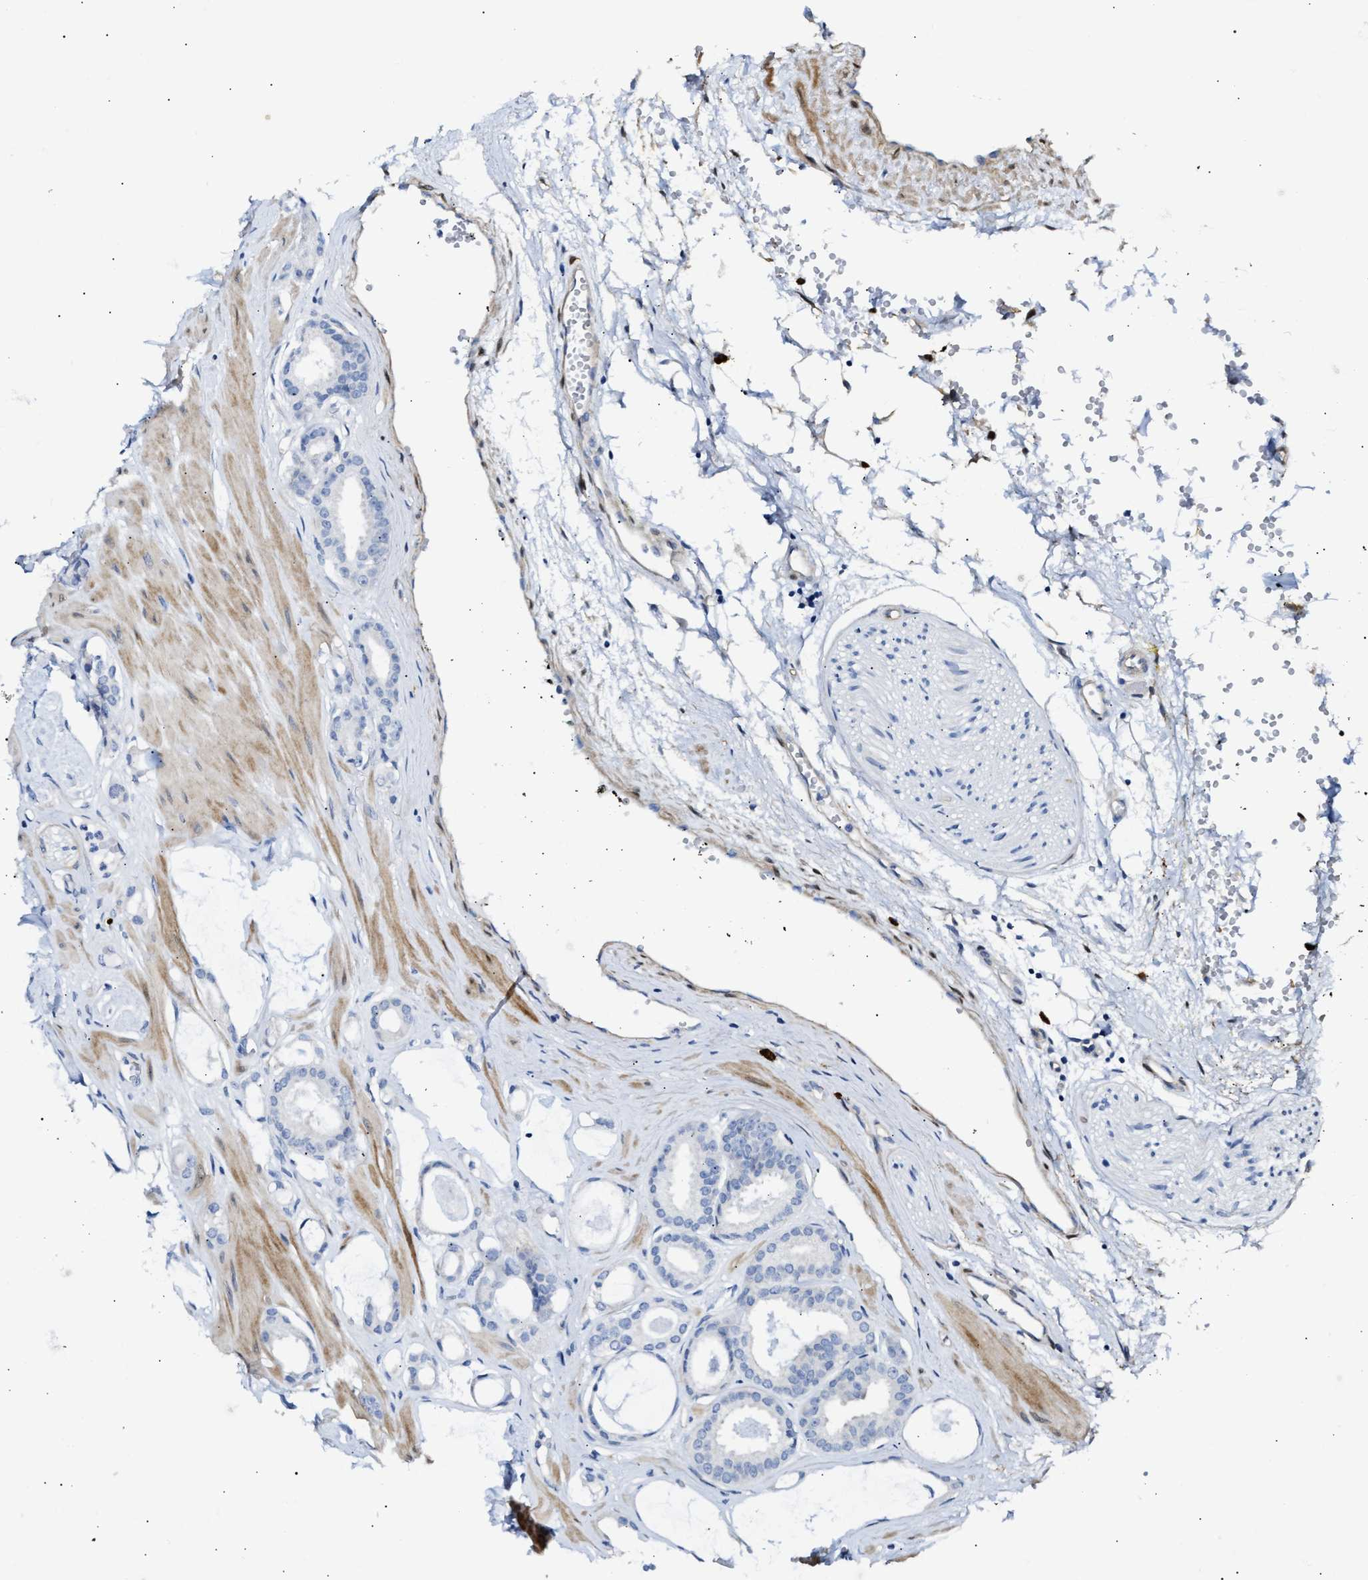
{"staining": {"intensity": "negative", "quantity": "none", "location": "none"}, "tissue": "prostate cancer", "cell_type": "Tumor cells", "image_type": "cancer", "snomed": [{"axis": "morphology", "description": "Adenocarcinoma, Low grade"}, {"axis": "topography", "description": "Prostate"}], "caption": "A photomicrograph of human low-grade adenocarcinoma (prostate) is negative for staining in tumor cells. (DAB (3,3'-diaminobenzidine) immunohistochemistry with hematoxylin counter stain).", "gene": "FHL1", "patient": {"sex": "male", "age": 53}}